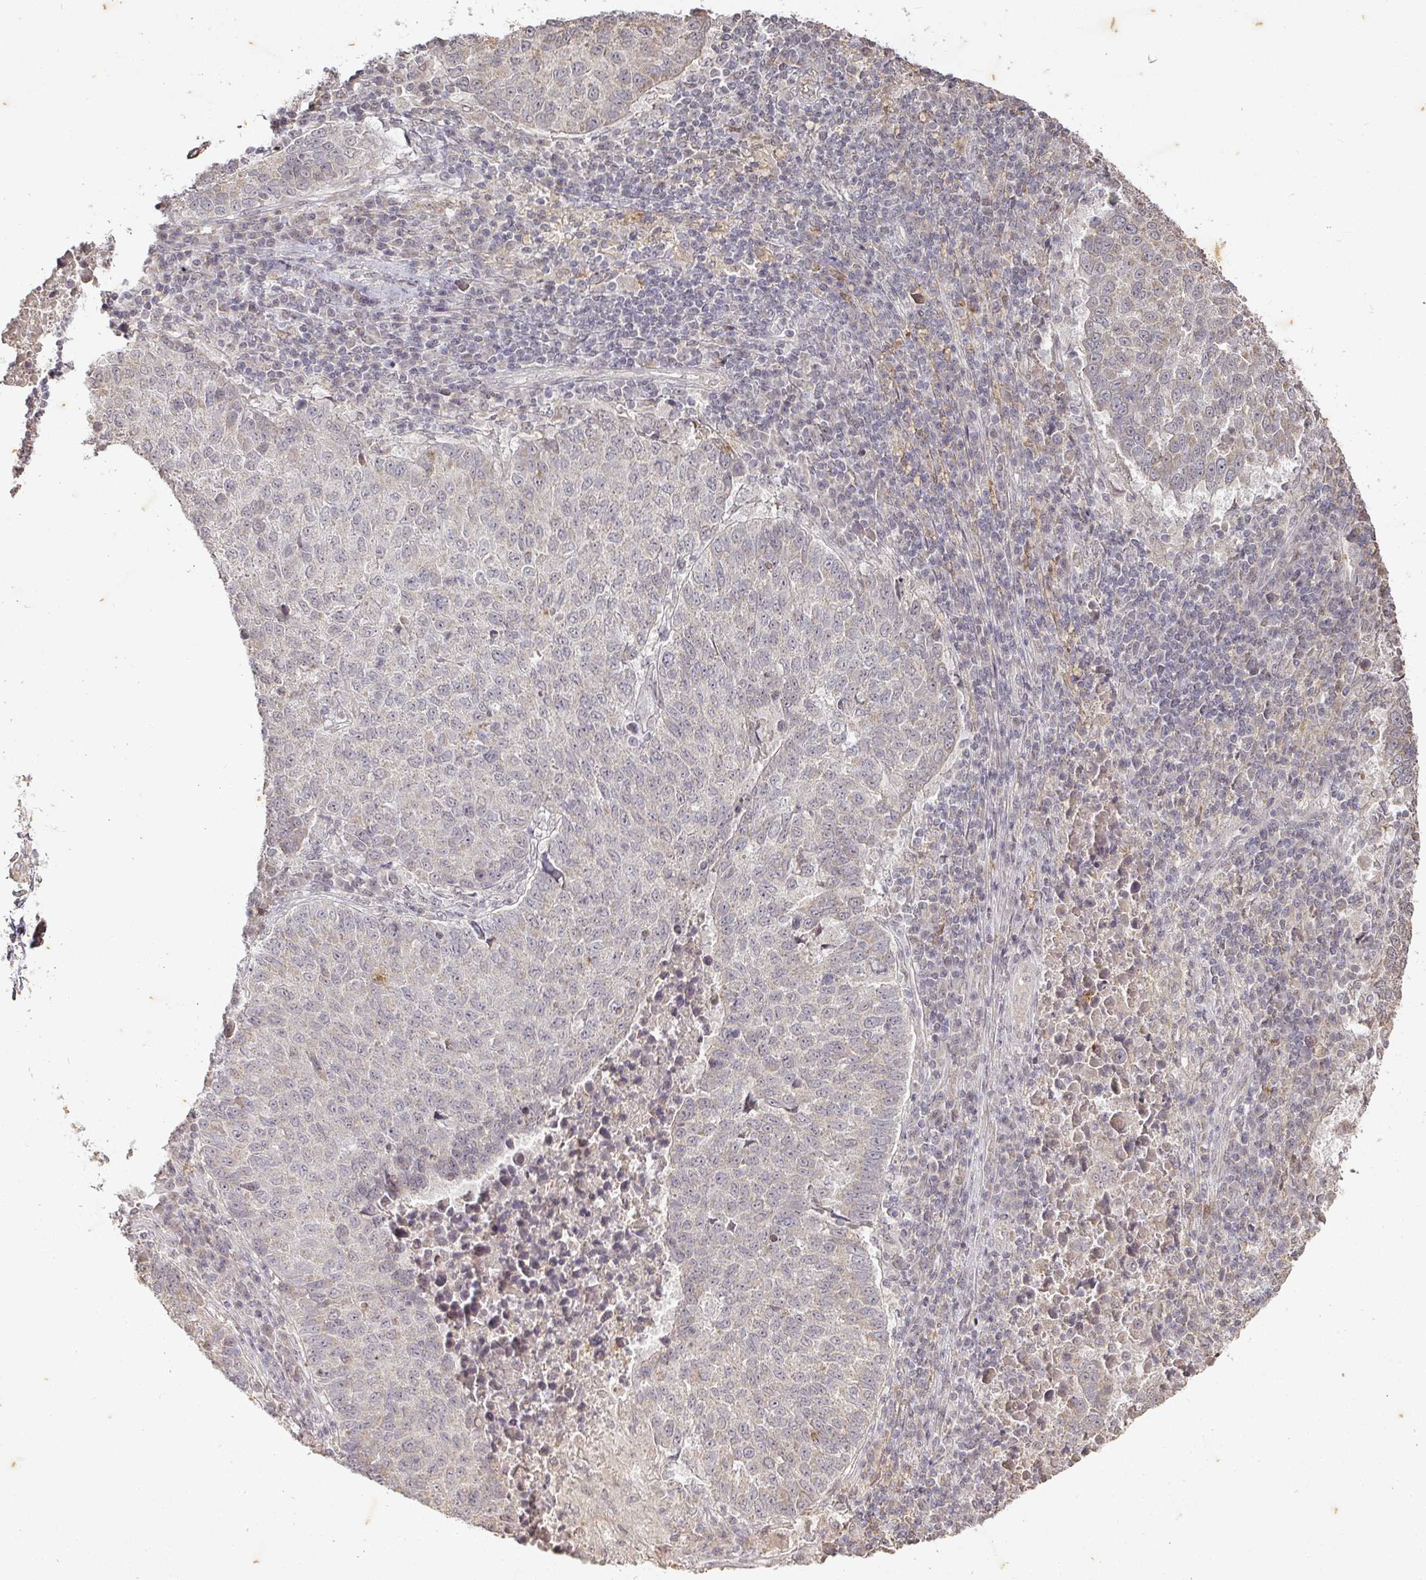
{"staining": {"intensity": "negative", "quantity": "none", "location": "none"}, "tissue": "lung cancer", "cell_type": "Tumor cells", "image_type": "cancer", "snomed": [{"axis": "morphology", "description": "Squamous cell carcinoma, NOS"}, {"axis": "topography", "description": "Lung"}], "caption": "Immunohistochemistry (IHC) photomicrograph of neoplastic tissue: human lung cancer stained with DAB reveals no significant protein expression in tumor cells.", "gene": "CAPN5", "patient": {"sex": "male", "age": 73}}